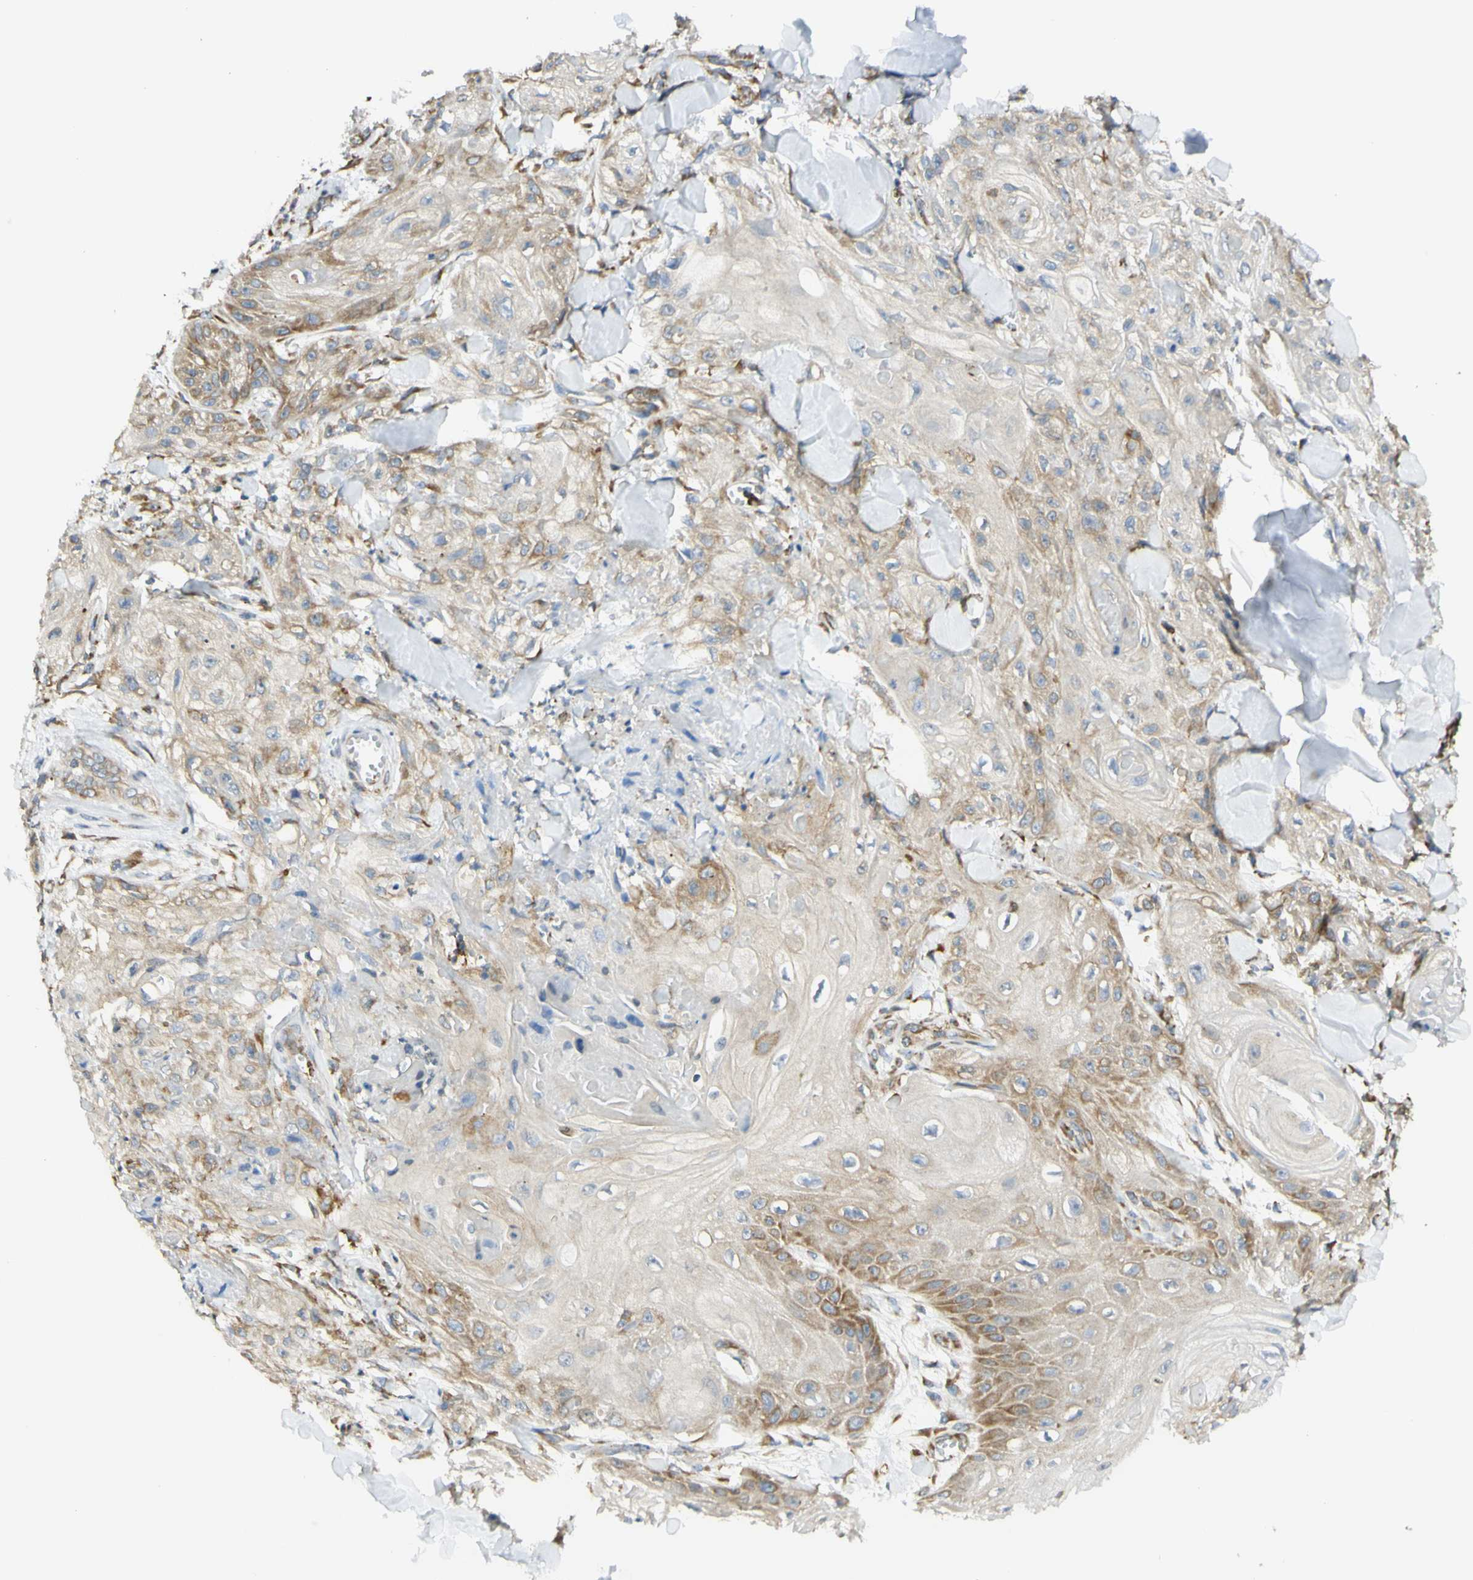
{"staining": {"intensity": "moderate", "quantity": "<25%", "location": "cytoplasmic/membranous"}, "tissue": "skin cancer", "cell_type": "Tumor cells", "image_type": "cancer", "snomed": [{"axis": "morphology", "description": "Squamous cell carcinoma, NOS"}, {"axis": "topography", "description": "Skin"}], "caption": "The image displays immunohistochemical staining of skin squamous cell carcinoma. There is moderate cytoplasmic/membranous positivity is identified in approximately <25% of tumor cells.", "gene": "MANF", "patient": {"sex": "male", "age": 74}}